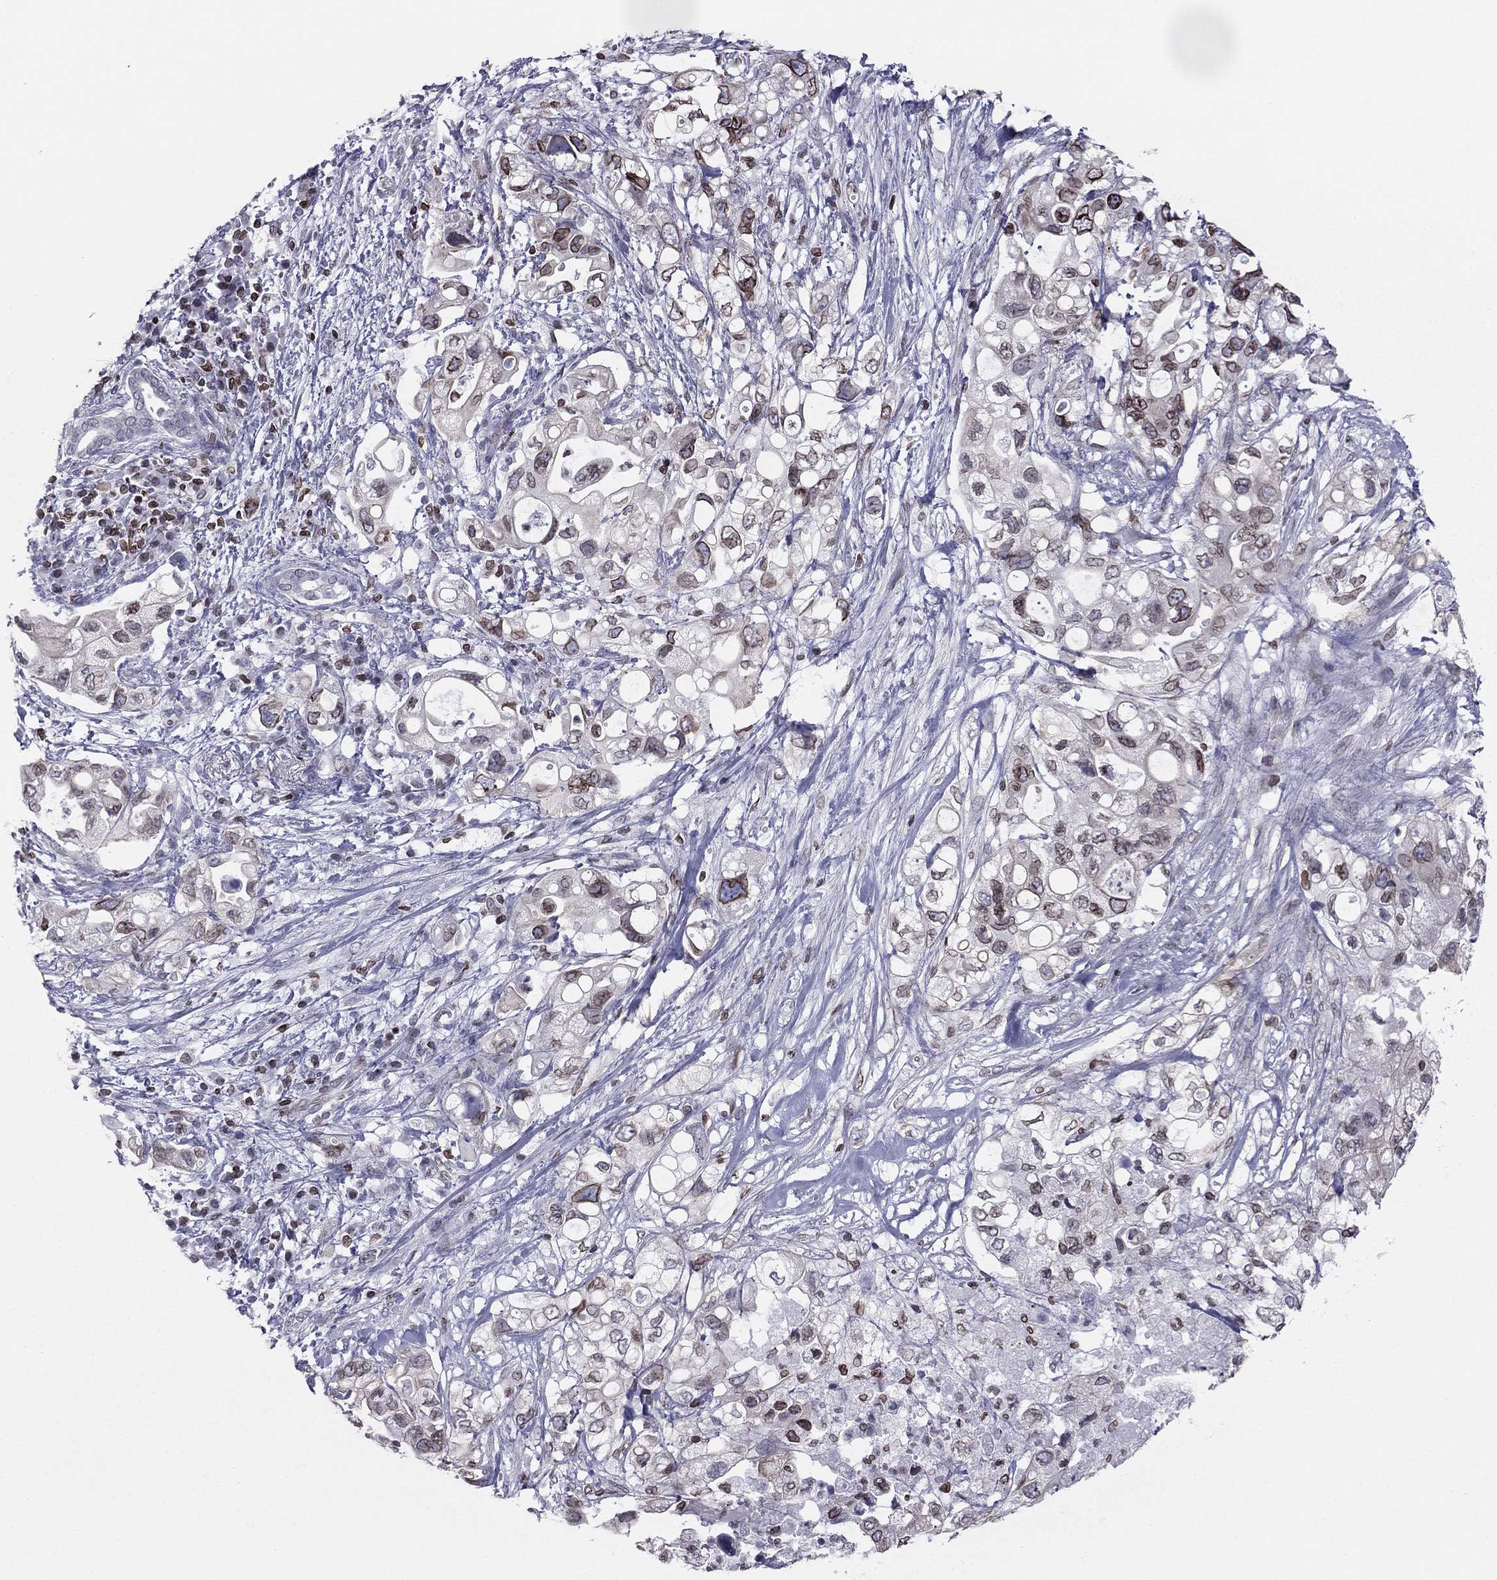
{"staining": {"intensity": "moderate", "quantity": ">75%", "location": "cytoplasmic/membranous,nuclear"}, "tissue": "pancreatic cancer", "cell_type": "Tumor cells", "image_type": "cancer", "snomed": [{"axis": "morphology", "description": "Adenocarcinoma, NOS"}, {"axis": "topography", "description": "Pancreas"}], "caption": "Immunohistochemical staining of human pancreatic cancer shows medium levels of moderate cytoplasmic/membranous and nuclear expression in about >75% of tumor cells. The staining is performed using DAB (3,3'-diaminobenzidine) brown chromogen to label protein expression. The nuclei are counter-stained blue using hematoxylin.", "gene": "ESPL1", "patient": {"sex": "female", "age": 72}}